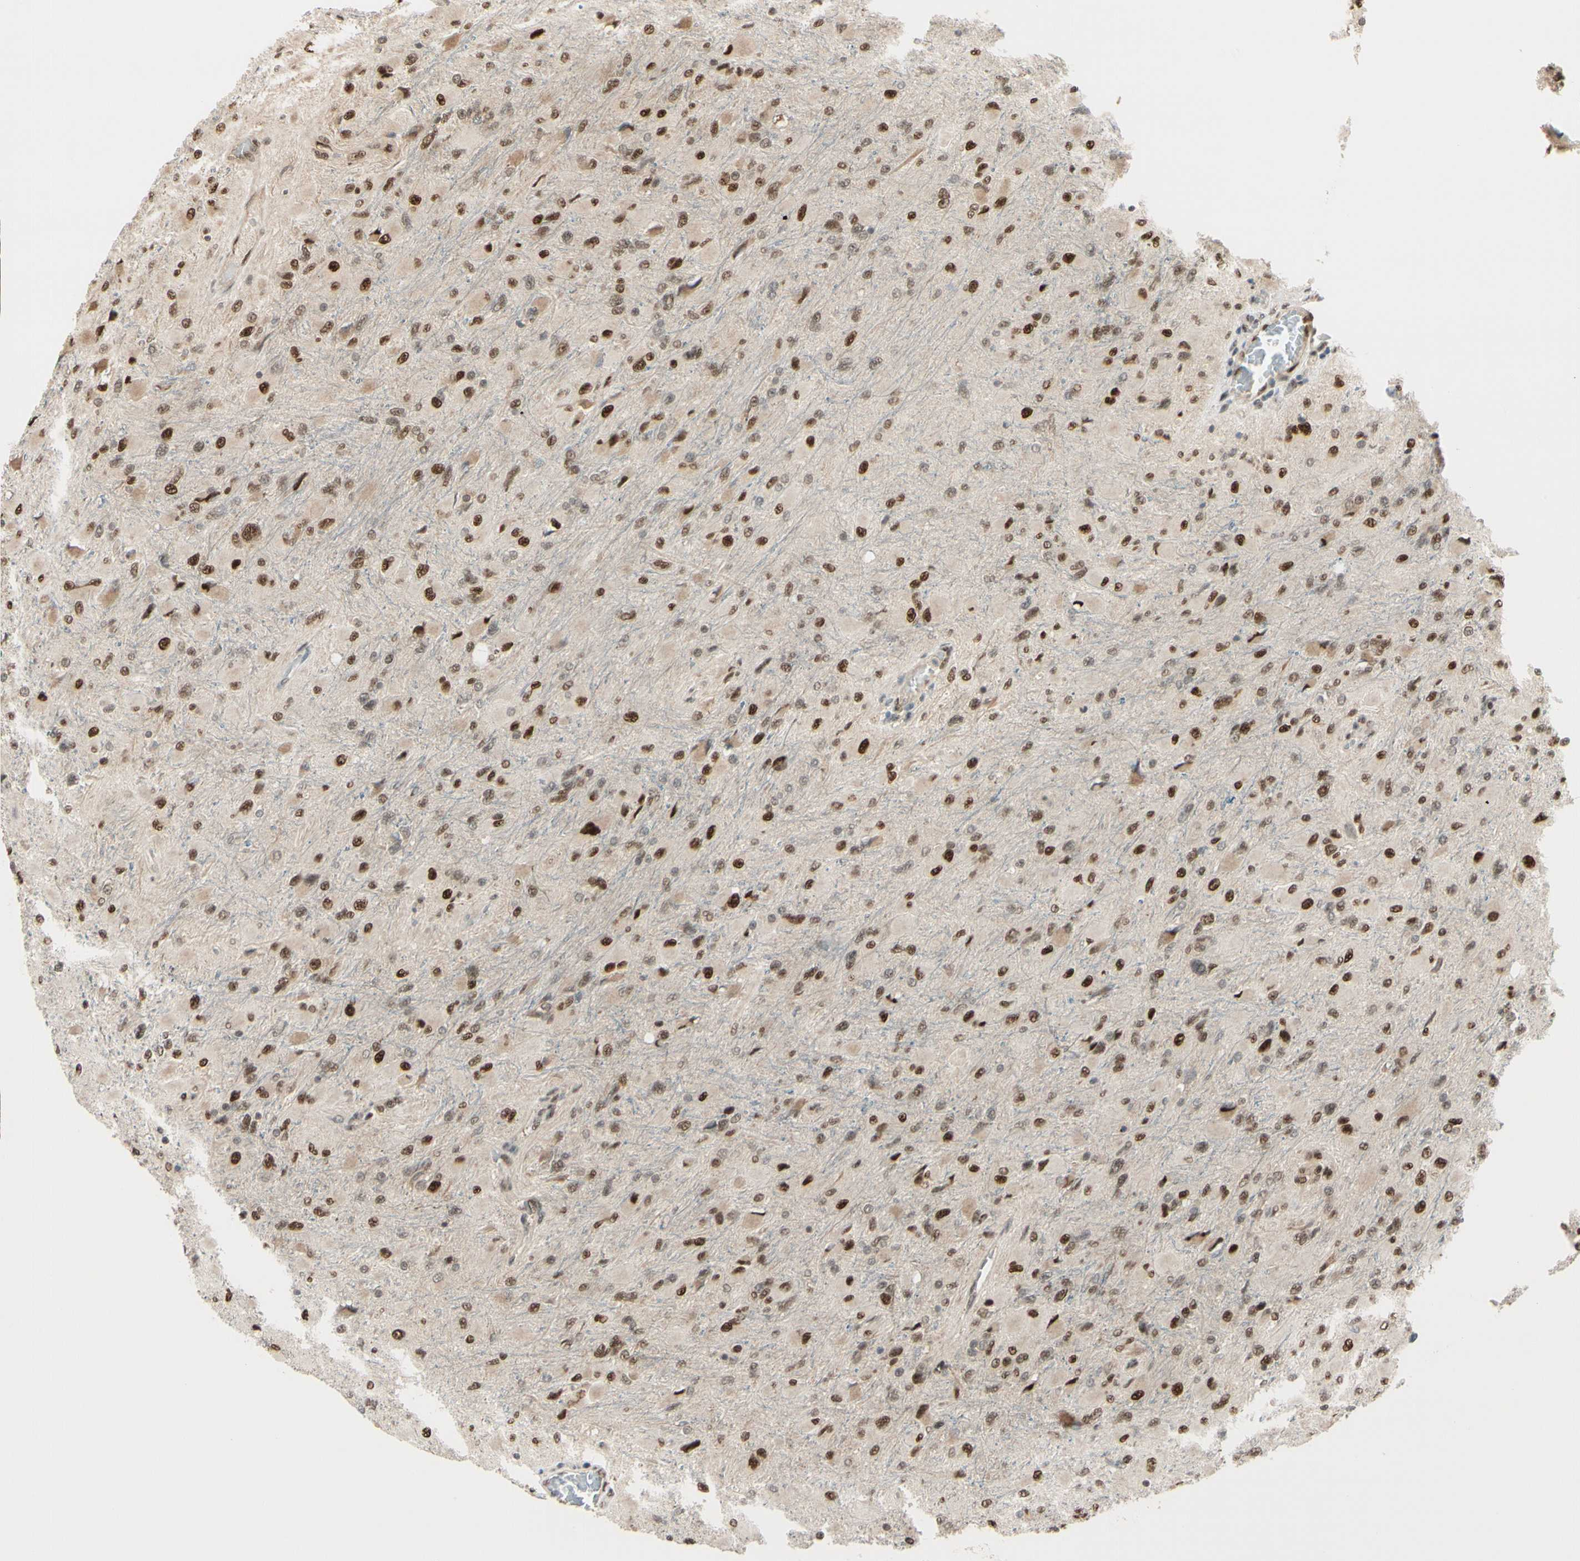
{"staining": {"intensity": "moderate", "quantity": ">75%", "location": "nuclear"}, "tissue": "glioma", "cell_type": "Tumor cells", "image_type": "cancer", "snomed": [{"axis": "morphology", "description": "Glioma, malignant, High grade"}, {"axis": "topography", "description": "Cerebral cortex"}], "caption": "Immunohistochemistry photomicrograph of malignant glioma (high-grade) stained for a protein (brown), which exhibits medium levels of moderate nuclear staining in about >75% of tumor cells.", "gene": "HSF1", "patient": {"sex": "female", "age": 36}}